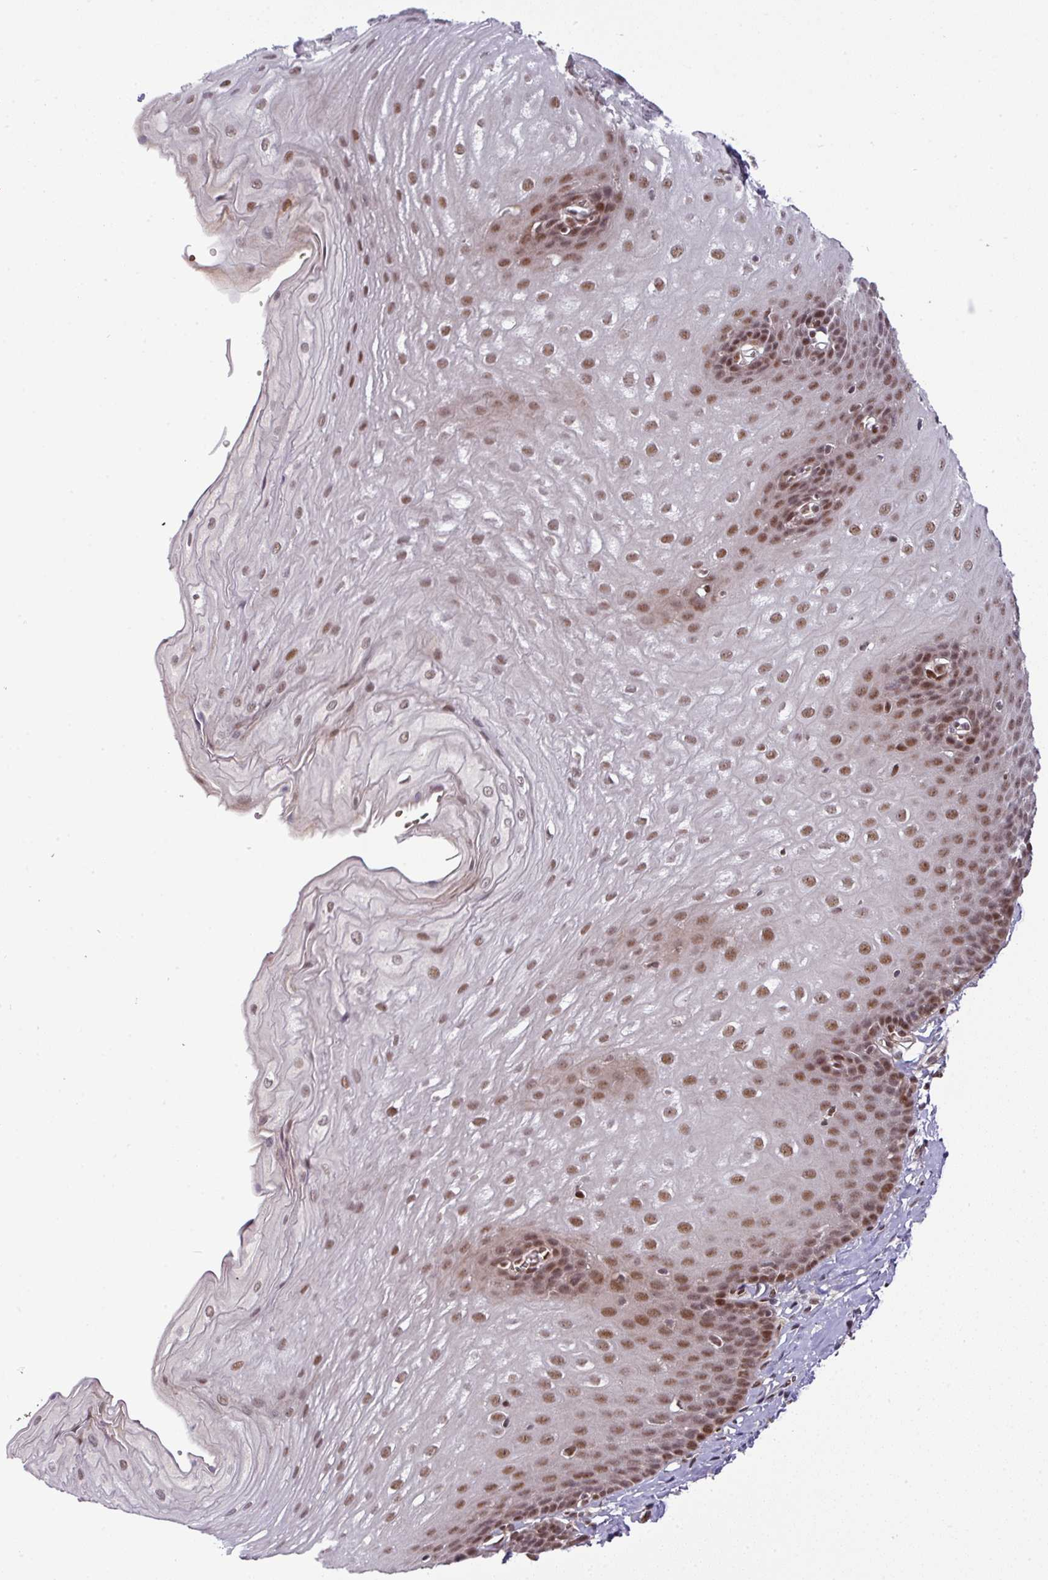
{"staining": {"intensity": "strong", "quantity": ">75%", "location": "nuclear"}, "tissue": "esophagus", "cell_type": "Squamous epithelial cells", "image_type": "normal", "snomed": [{"axis": "morphology", "description": "Normal tissue, NOS"}, {"axis": "topography", "description": "Esophagus"}], "caption": "Strong nuclear protein expression is present in about >75% of squamous epithelial cells in esophagus.", "gene": "CIC", "patient": {"sex": "male", "age": 70}}